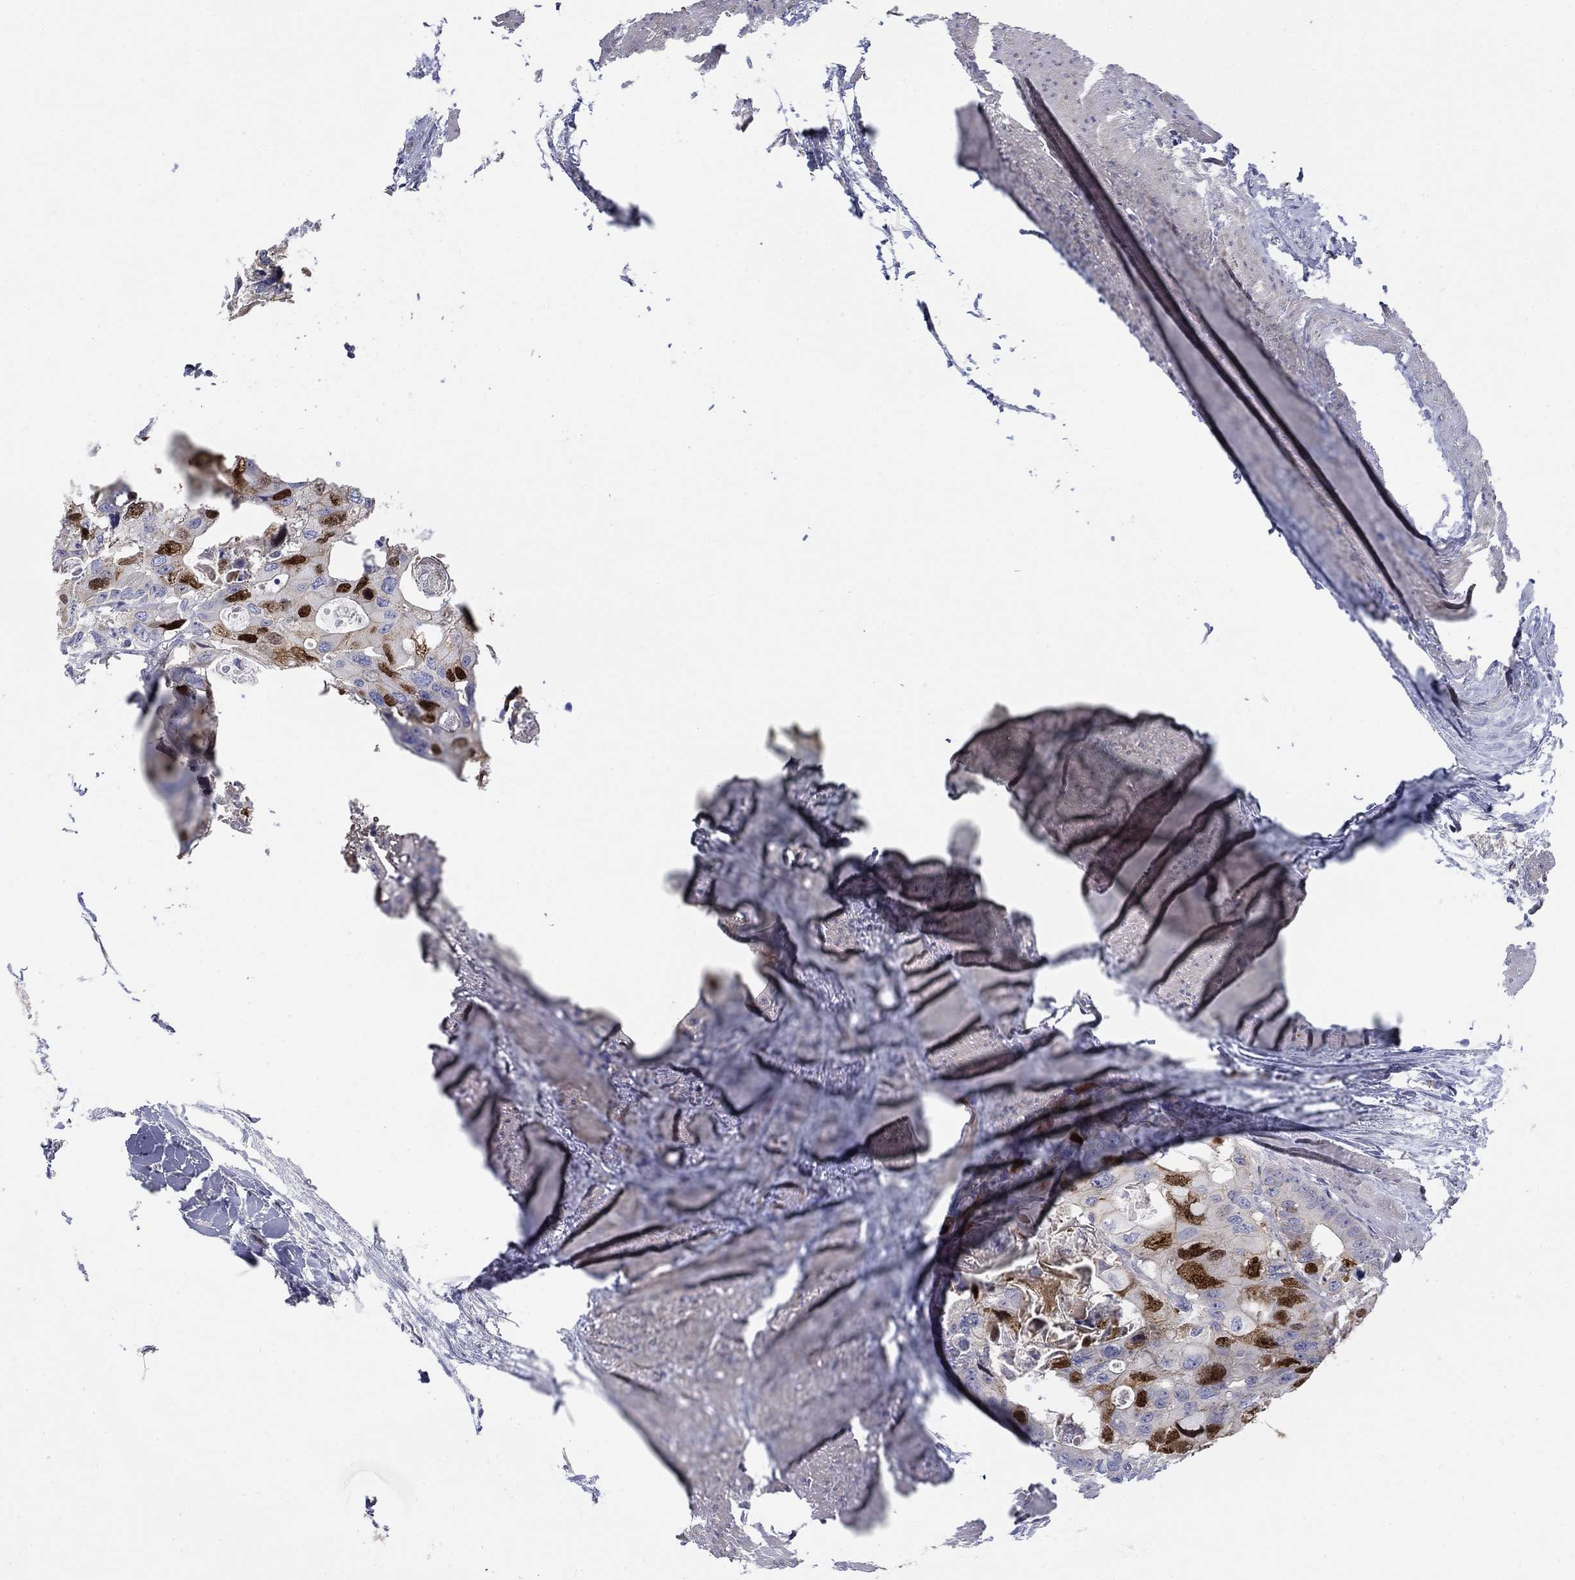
{"staining": {"intensity": "strong", "quantity": "25%-75%", "location": "nuclear"}, "tissue": "colorectal cancer", "cell_type": "Tumor cells", "image_type": "cancer", "snomed": [{"axis": "morphology", "description": "Adenocarcinoma, NOS"}, {"axis": "topography", "description": "Rectum"}], "caption": "Immunohistochemical staining of colorectal adenocarcinoma reveals strong nuclear protein positivity in about 25%-75% of tumor cells. (DAB IHC, brown staining for protein, blue staining for nuclei).", "gene": "PRC1", "patient": {"sex": "male", "age": 64}}